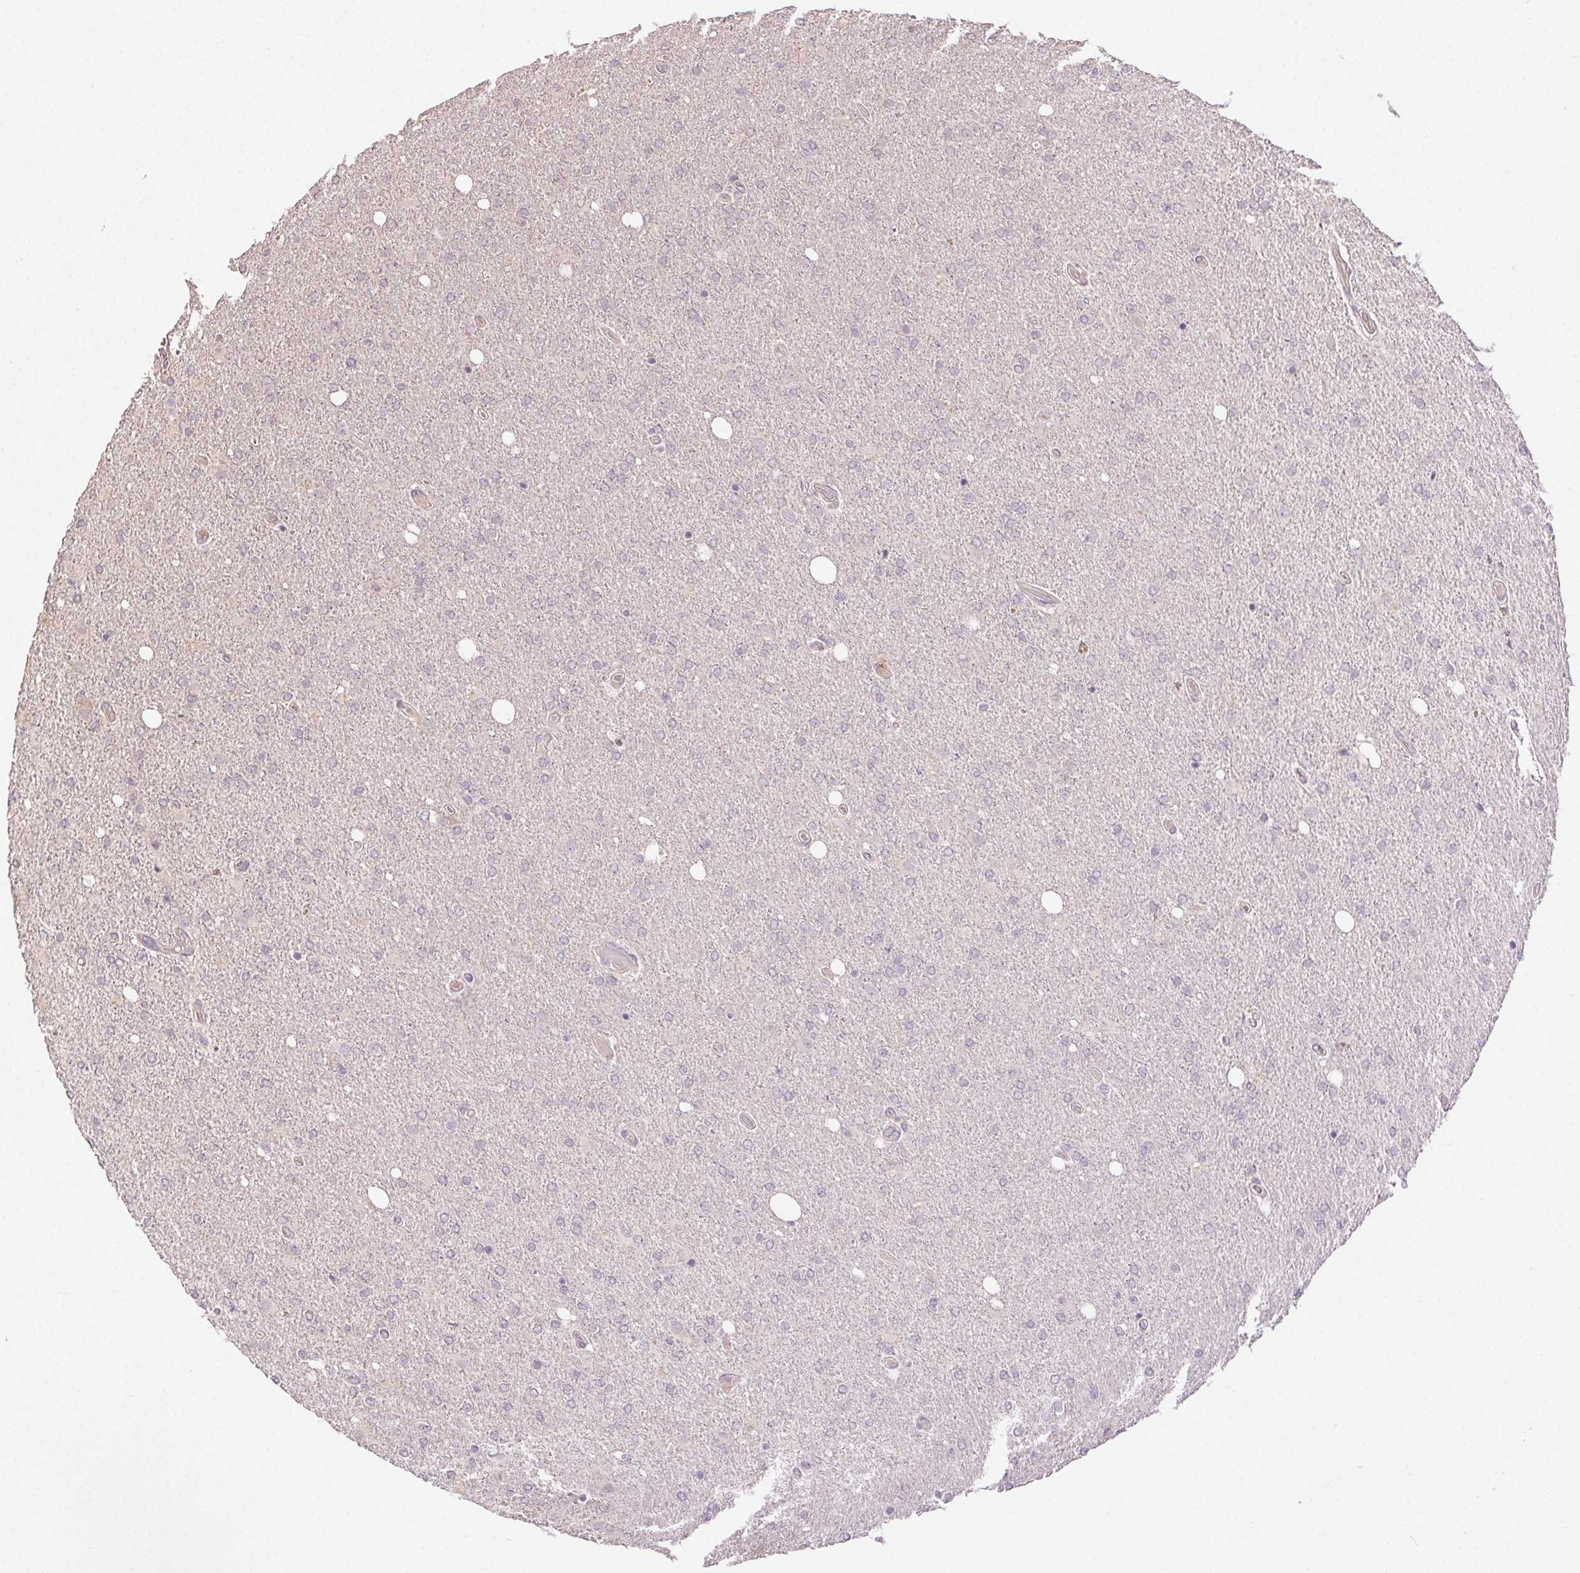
{"staining": {"intensity": "negative", "quantity": "none", "location": "none"}, "tissue": "glioma", "cell_type": "Tumor cells", "image_type": "cancer", "snomed": [{"axis": "morphology", "description": "Glioma, malignant, High grade"}, {"axis": "topography", "description": "Cerebral cortex"}], "caption": "IHC of high-grade glioma (malignant) displays no staining in tumor cells.", "gene": "ATP1B3", "patient": {"sex": "male", "age": 70}}